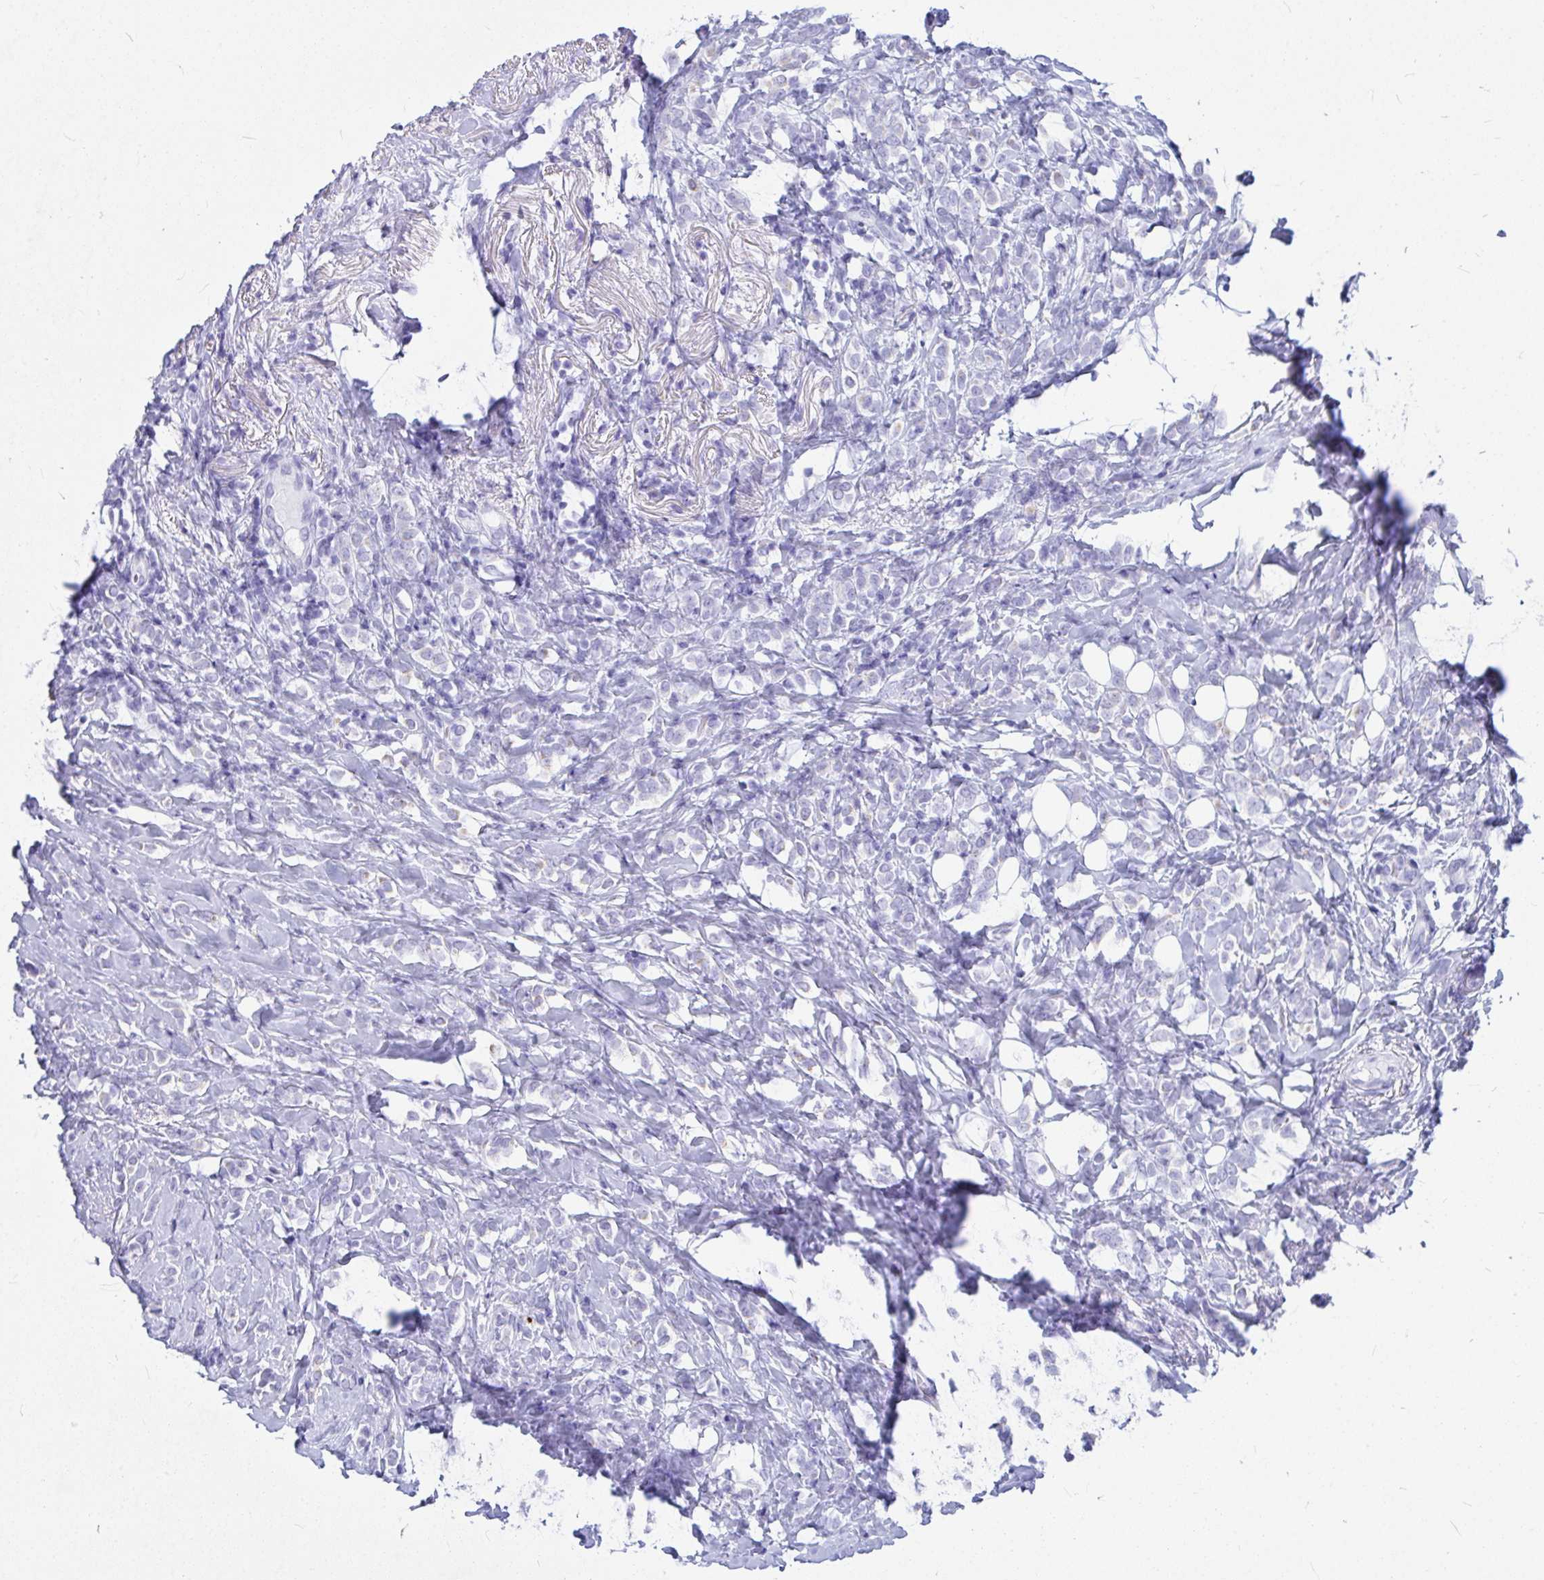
{"staining": {"intensity": "negative", "quantity": "none", "location": "none"}, "tissue": "breast cancer", "cell_type": "Tumor cells", "image_type": "cancer", "snomed": [{"axis": "morphology", "description": "Lobular carcinoma"}, {"axis": "topography", "description": "Breast"}], "caption": "Tumor cells are negative for protein expression in human lobular carcinoma (breast).", "gene": "OR5J2", "patient": {"sex": "female", "age": 49}}